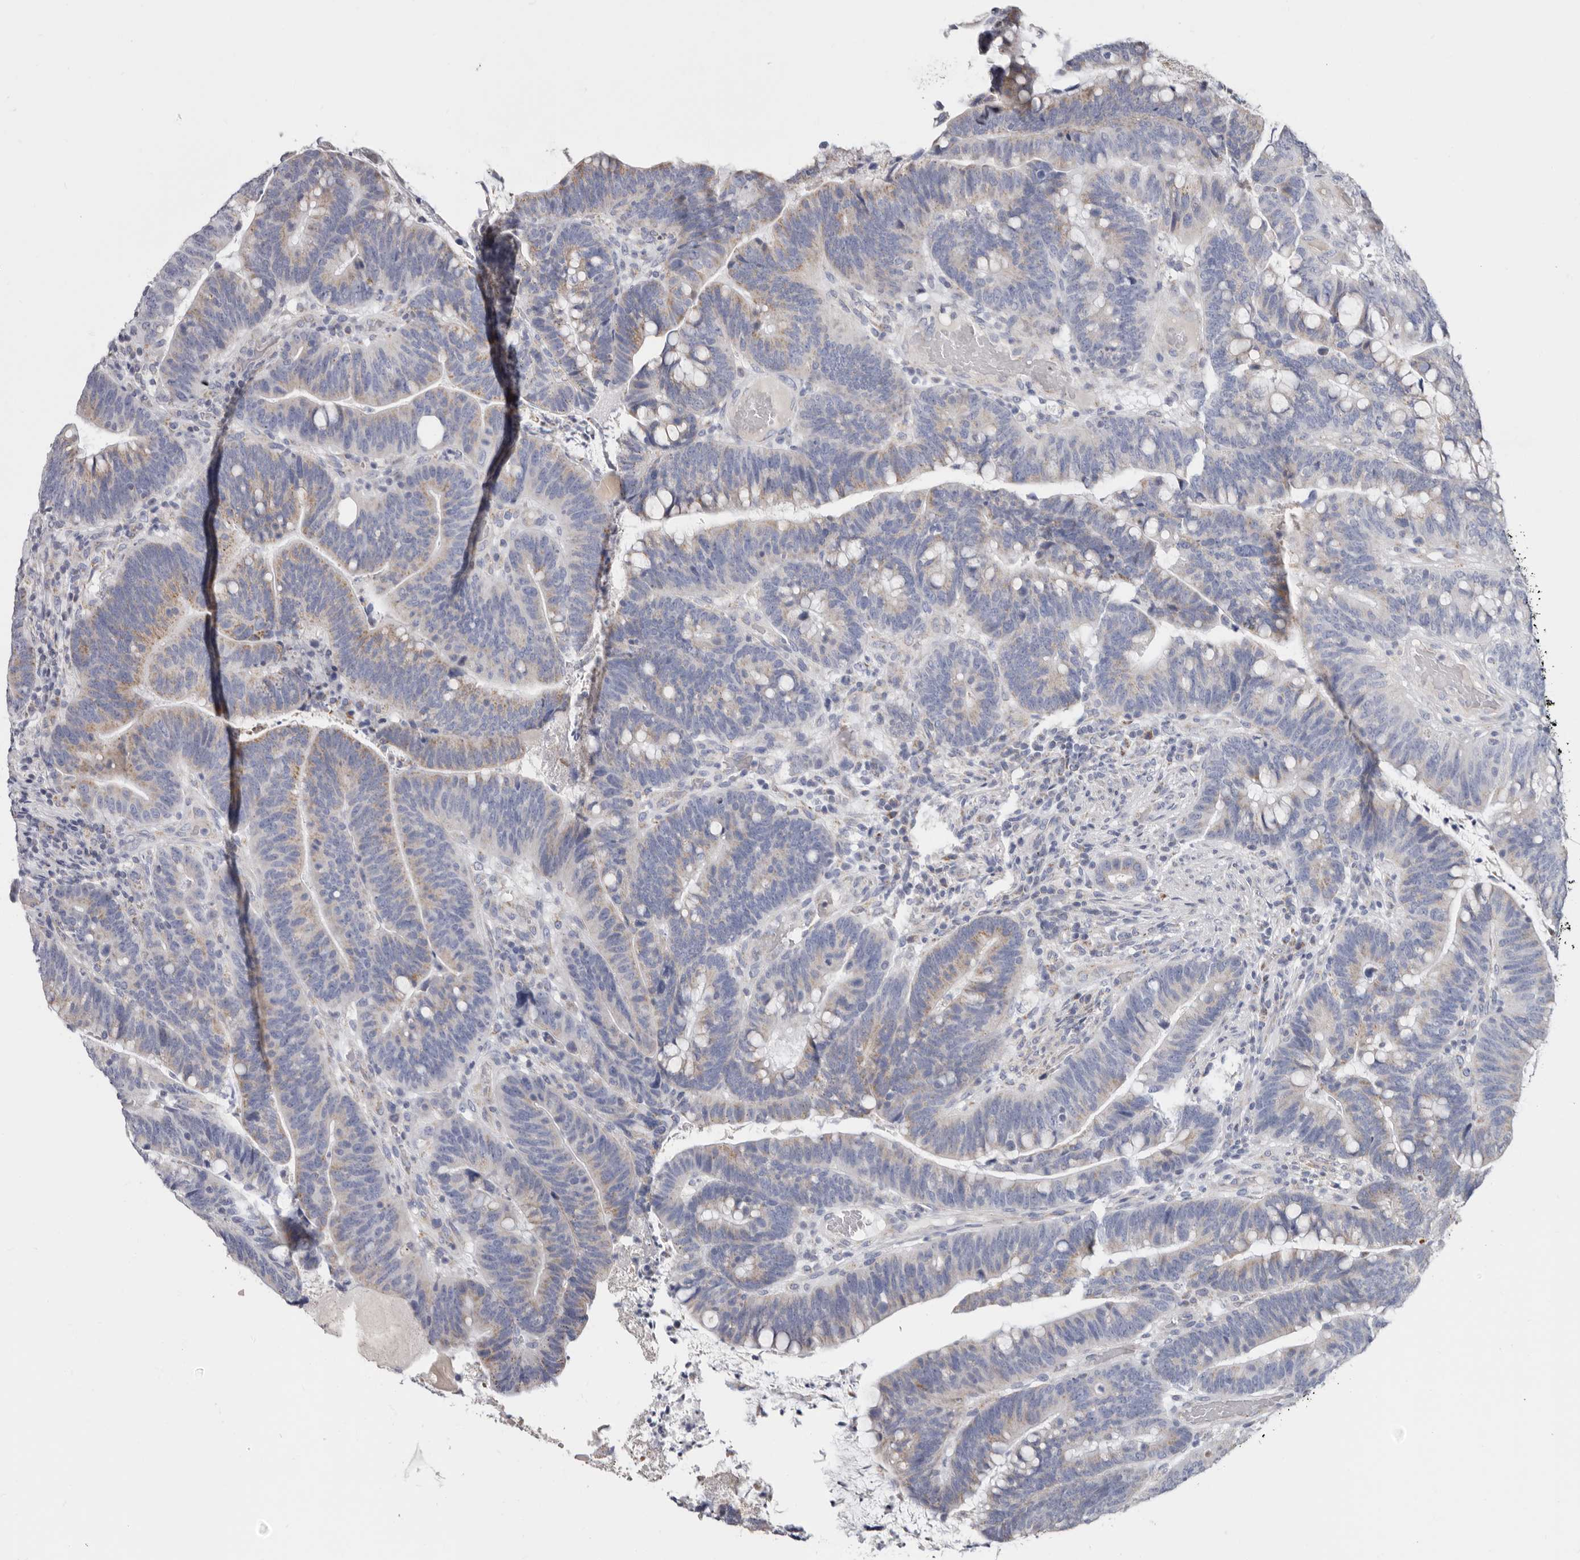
{"staining": {"intensity": "weak", "quantity": "25%-75%", "location": "cytoplasmic/membranous"}, "tissue": "colorectal cancer", "cell_type": "Tumor cells", "image_type": "cancer", "snomed": [{"axis": "morphology", "description": "Adenocarcinoma, NOS"}, {"axis": "topography", "description": "Colon"}], "caption": "A high-resolution histopathology image shows IHC staining of colorectal cancer, which displays weak cytoplasmic/membranous expression in approximately 25%-75% of tumor cells.", "gene": "RSPO2", "patient": {"sex": "female", "age": 66}}